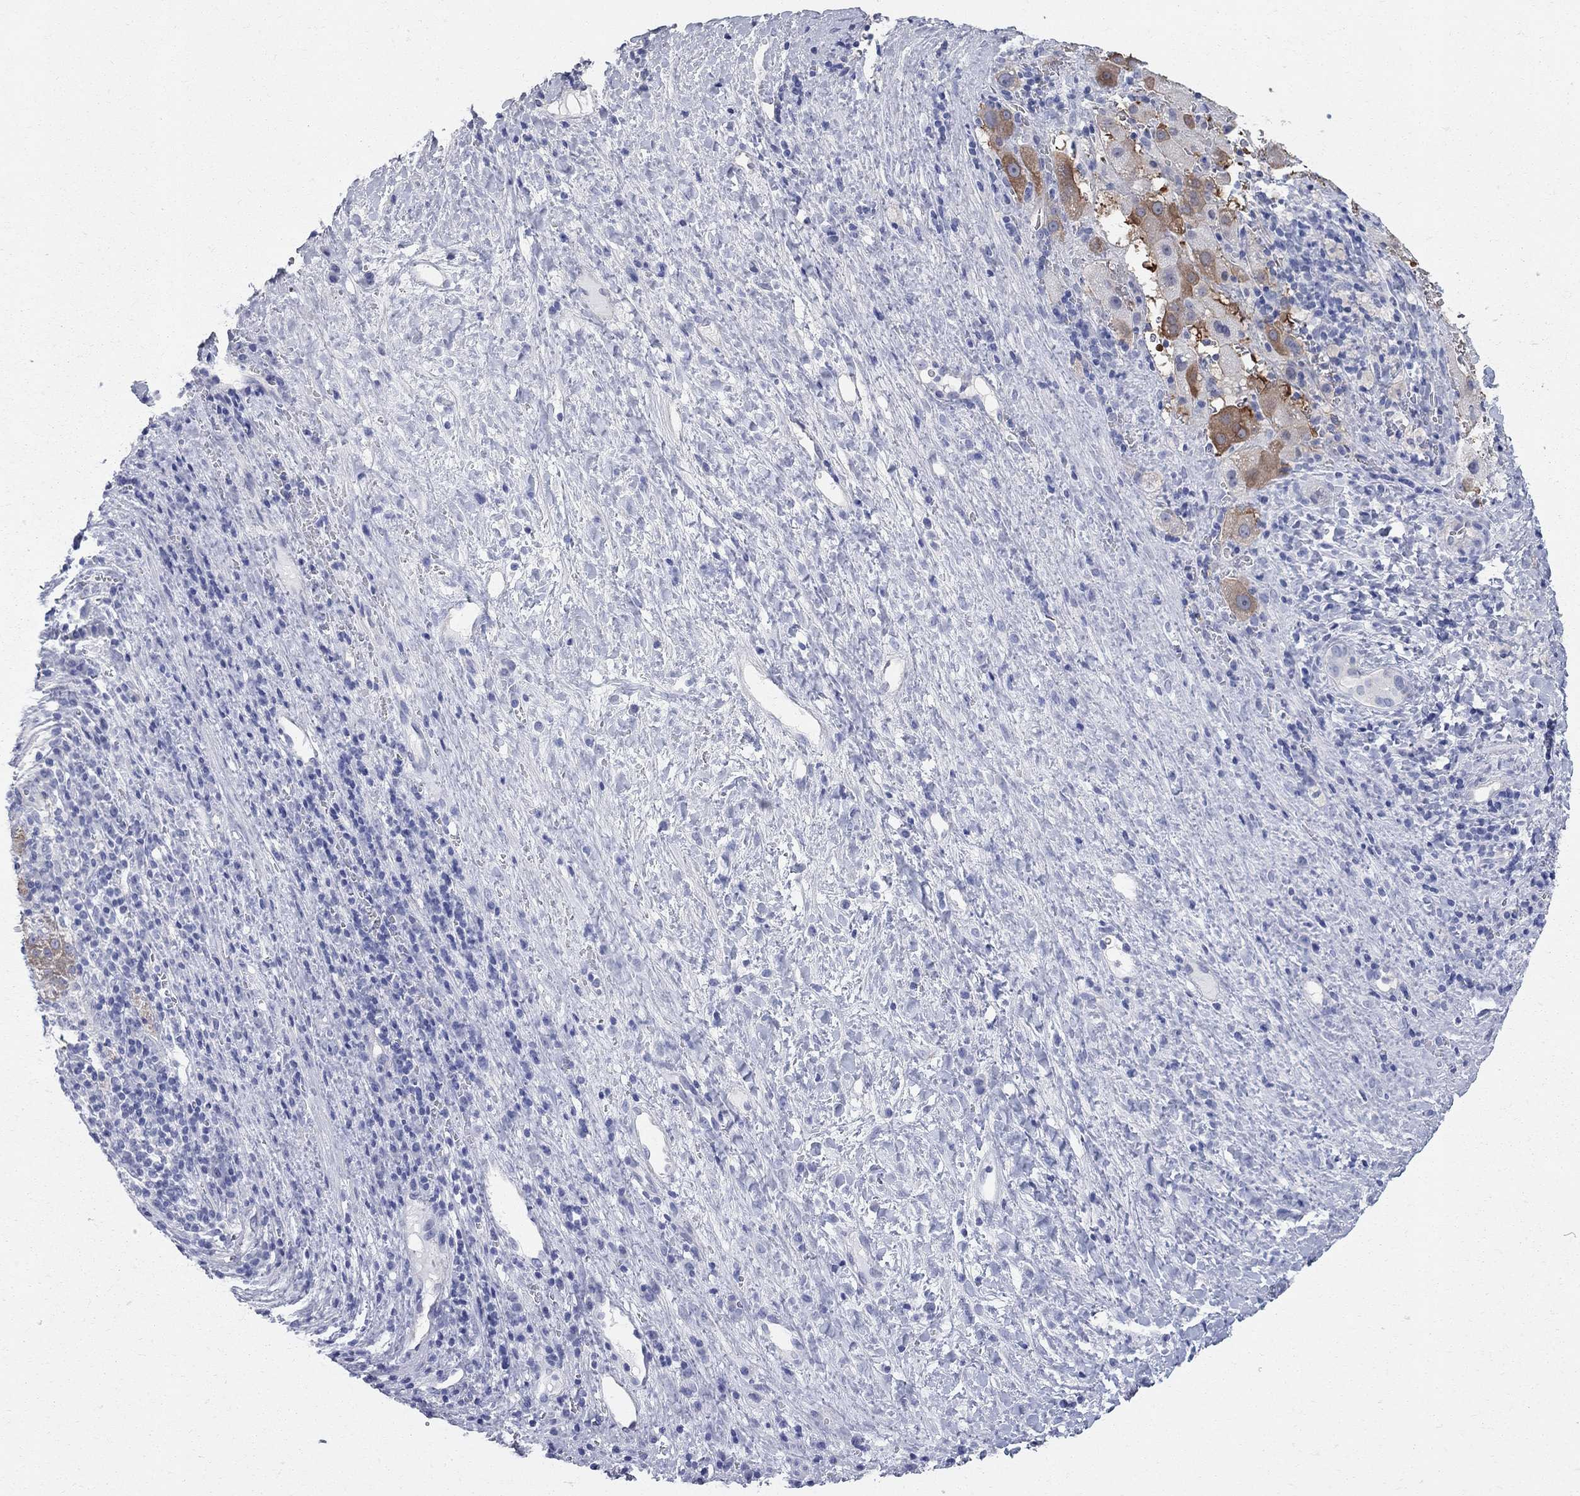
{"staining": {"intensity": "moderate", "quantity": "25%-75%", "location": "cytoplasmic/membranous"}, "tissue": "liver cancer", "cell_type": "Tumor cells", "image_type": "cancer", "snomed": [{"axis": "morphology", "description": "Carcinoma, Hepatocellular, NOS"}, {"axis": "topography", "description": "Liver"}], "caption": "Moderate cytoplasmic/membranous protein staining is present in approximately 25%-75% of tumor cells in liver cancer.", "gene": "AOX1", "patient": {"sex": "female", "age": 60}}